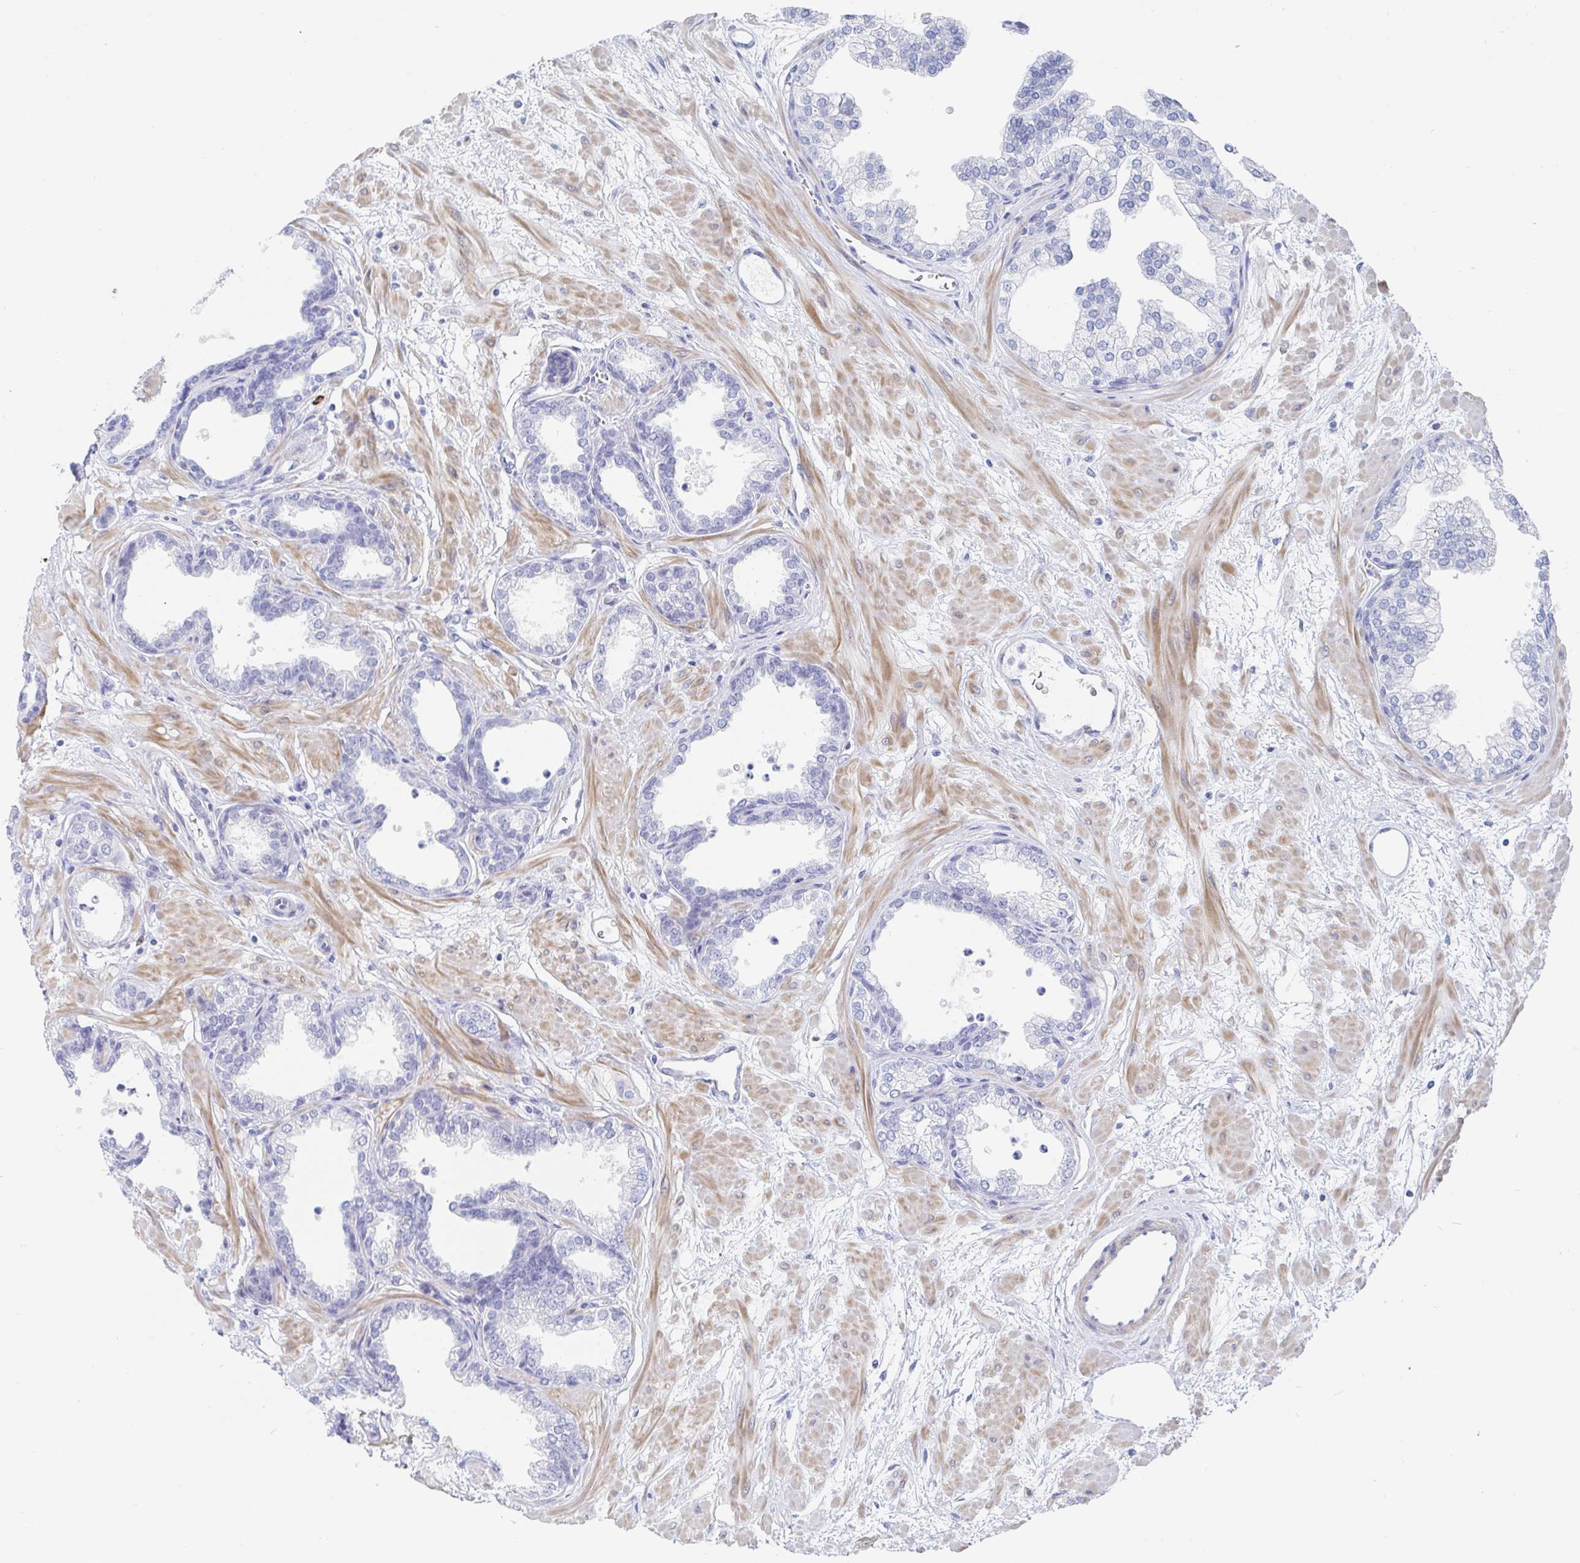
{"staining": {"intensity": "negative", "quantity": "none", "location": "none"}, "tissue": "prostate", "cell_type": "Glandular cells", "image_type": "normal", "snomed": [{"axis": "morphology", "description": "Normal tissue, NOS"}, {"axis": "topography", "description": "Prostate"}], "caption": "DAB (3,3'-diaminobenzidine) immunohistochemical staining of unremarkable prostate demonstrates no significant expression in glandular cells. (Brightfield microscopy of DAB immunohistochemistry at high magnification).", "gene": "PACSIN1", "patient": {"sex": "male", "age": 37}}